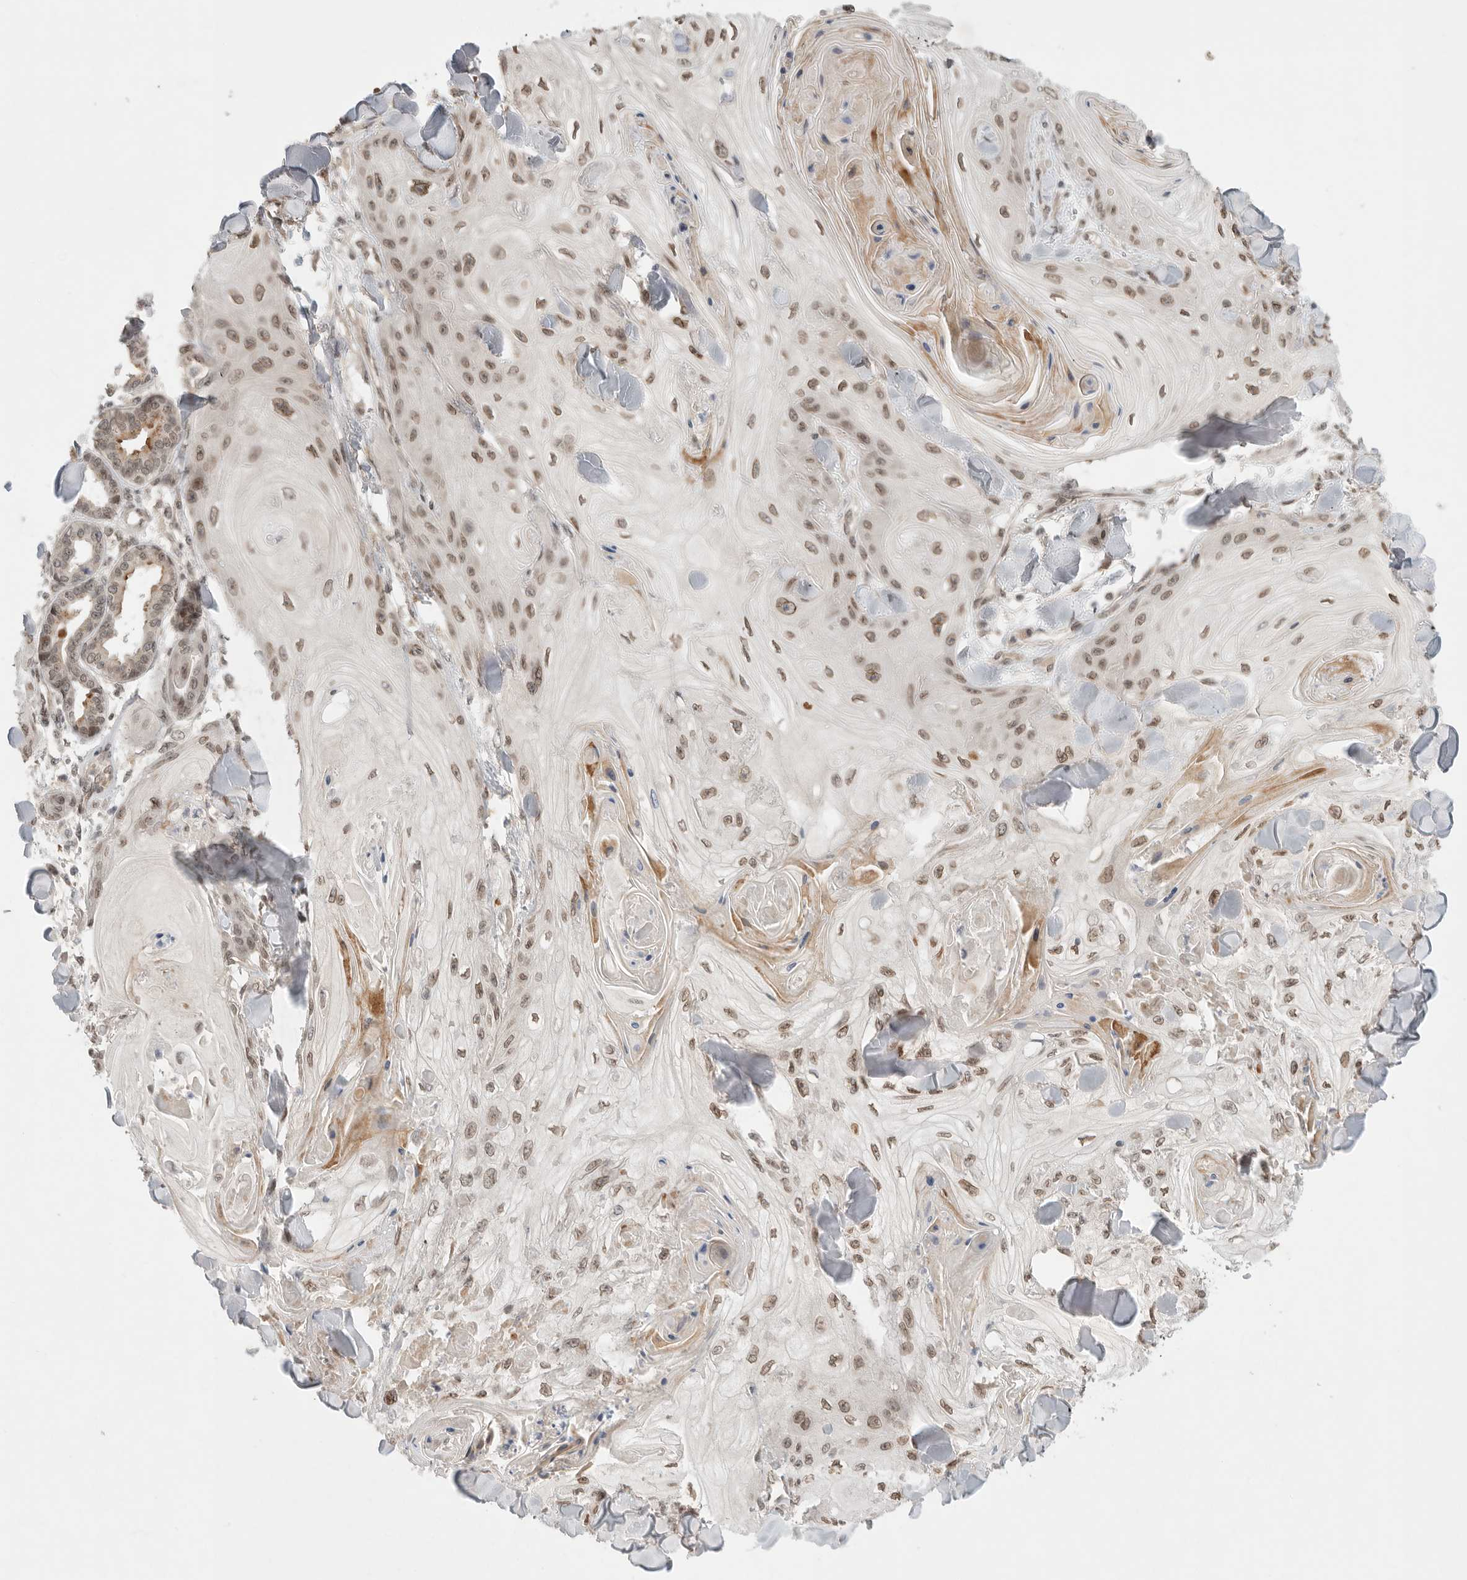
{"staining": {"intensity": "moderate", "quantity": ">75%", "location": "nuclear"}, "tissue": "skin cancer", "cell_type": "Tumor cells", "image_type": "cancer", "snomed": [{"axis": "morphology", "description": "Squamous cell carcinoma, NOS"}, {"axis": "topography", "description": "Skin"}], "caption": "Immunohistochemical staining of skin squamous cell carcinoma demonstrates medium levels of moderate nuclear positivity in about >75% of tumor cells.", "gene": "LEMD3", "patient": {"sex": "male", "age": 74}}